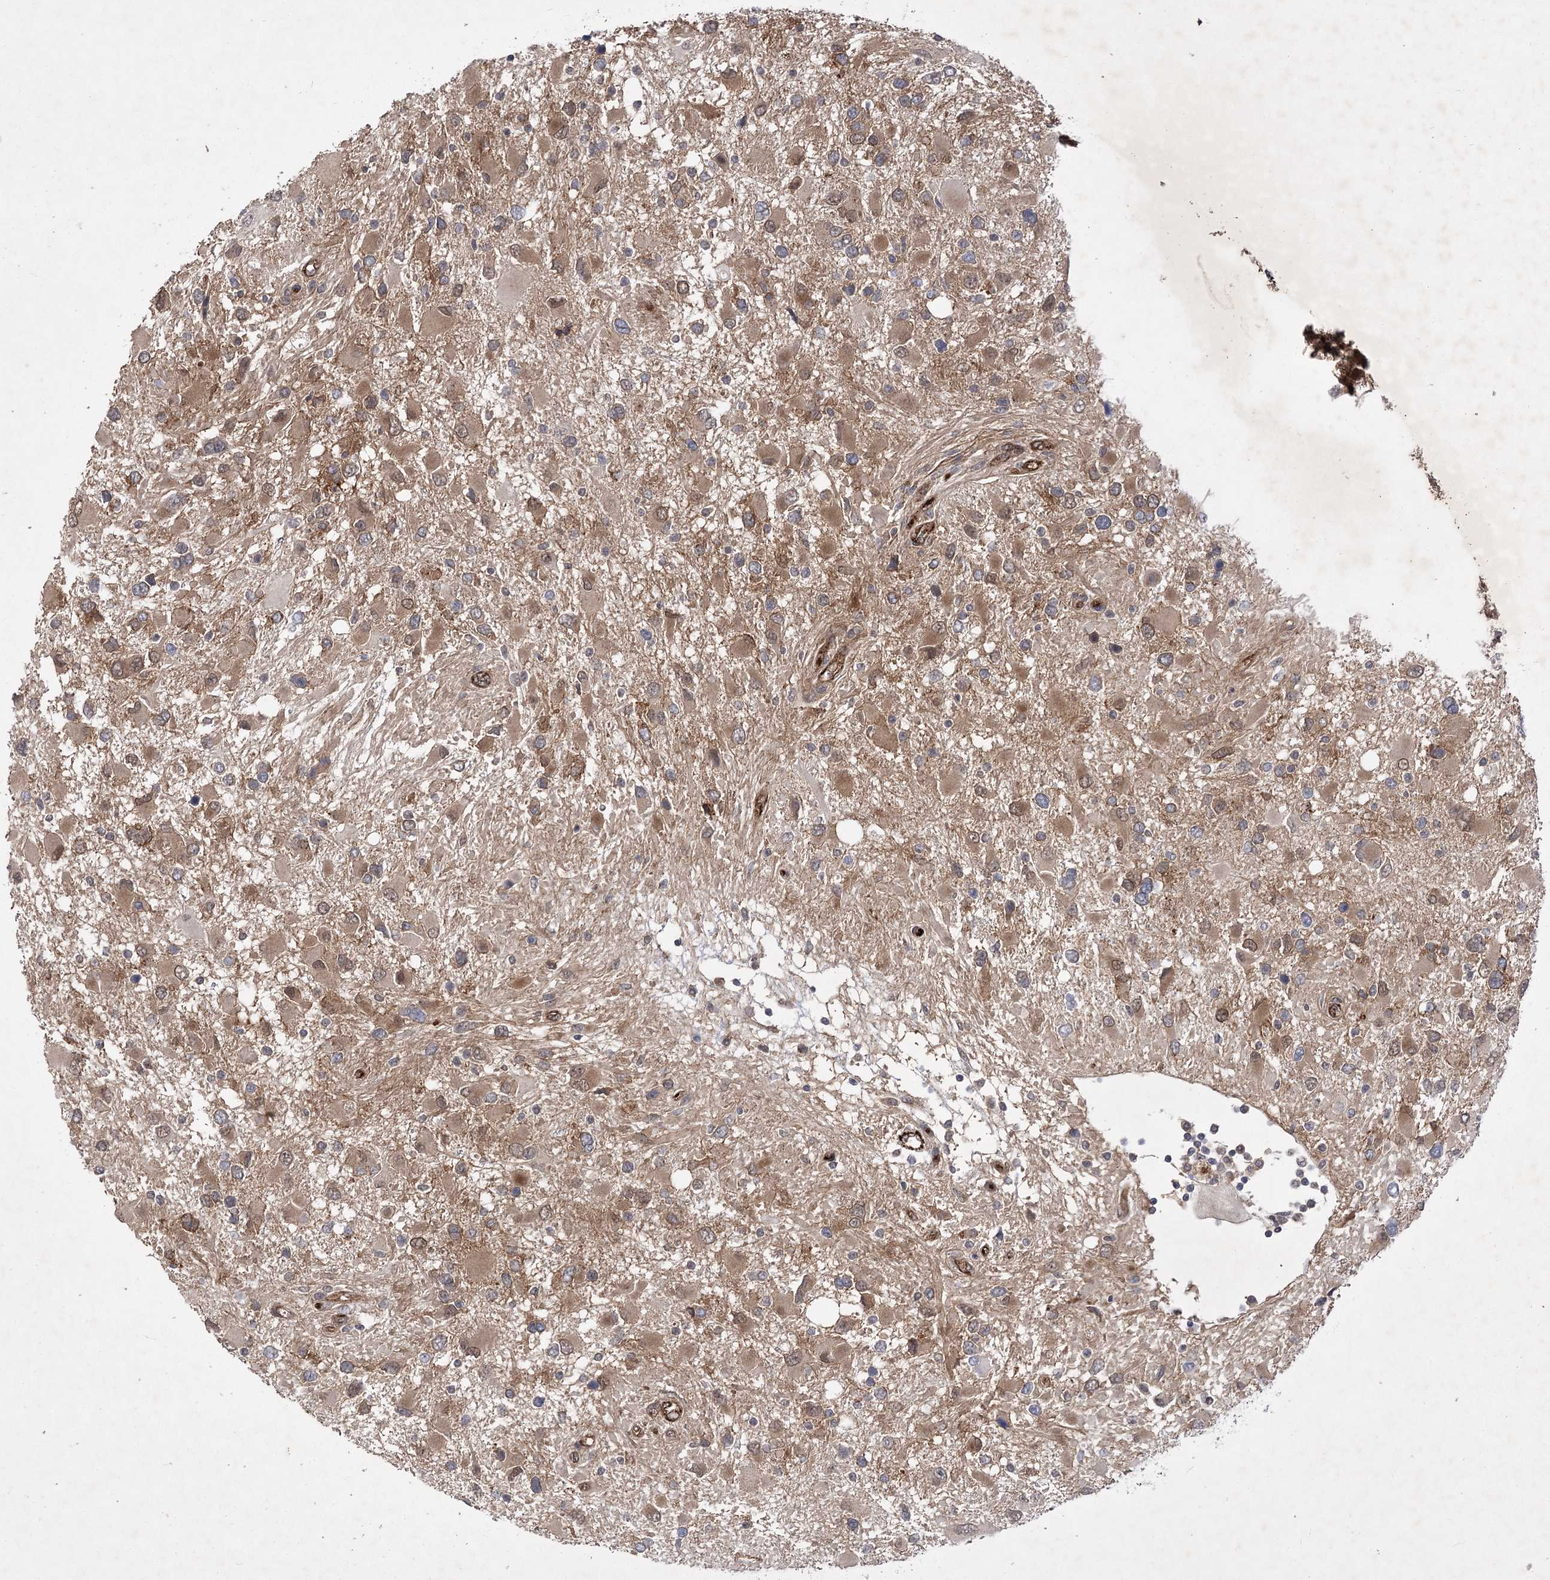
{"staining": {"intensity": "moderate", "quantity": "25%-75%", "location": "cytoplasmic/membranous"}, "tissue": "glioma", "cell_type": "Tumor cells", "image_type": "cancer", "snomed": [{"axis": "morphology", "description": "Glioma, malignant, High grade"}, {"axis": "topography", "description": "Brain"}], "caption": "Brown immunohistochemical staining in human malignant glioma (high-grade) shows moderate cytoplasmic/membranous staining in about 25%-75% of tumor cells.", "gene": "ARHGAP31", "patient": {"sex": "male", "age": 53}}